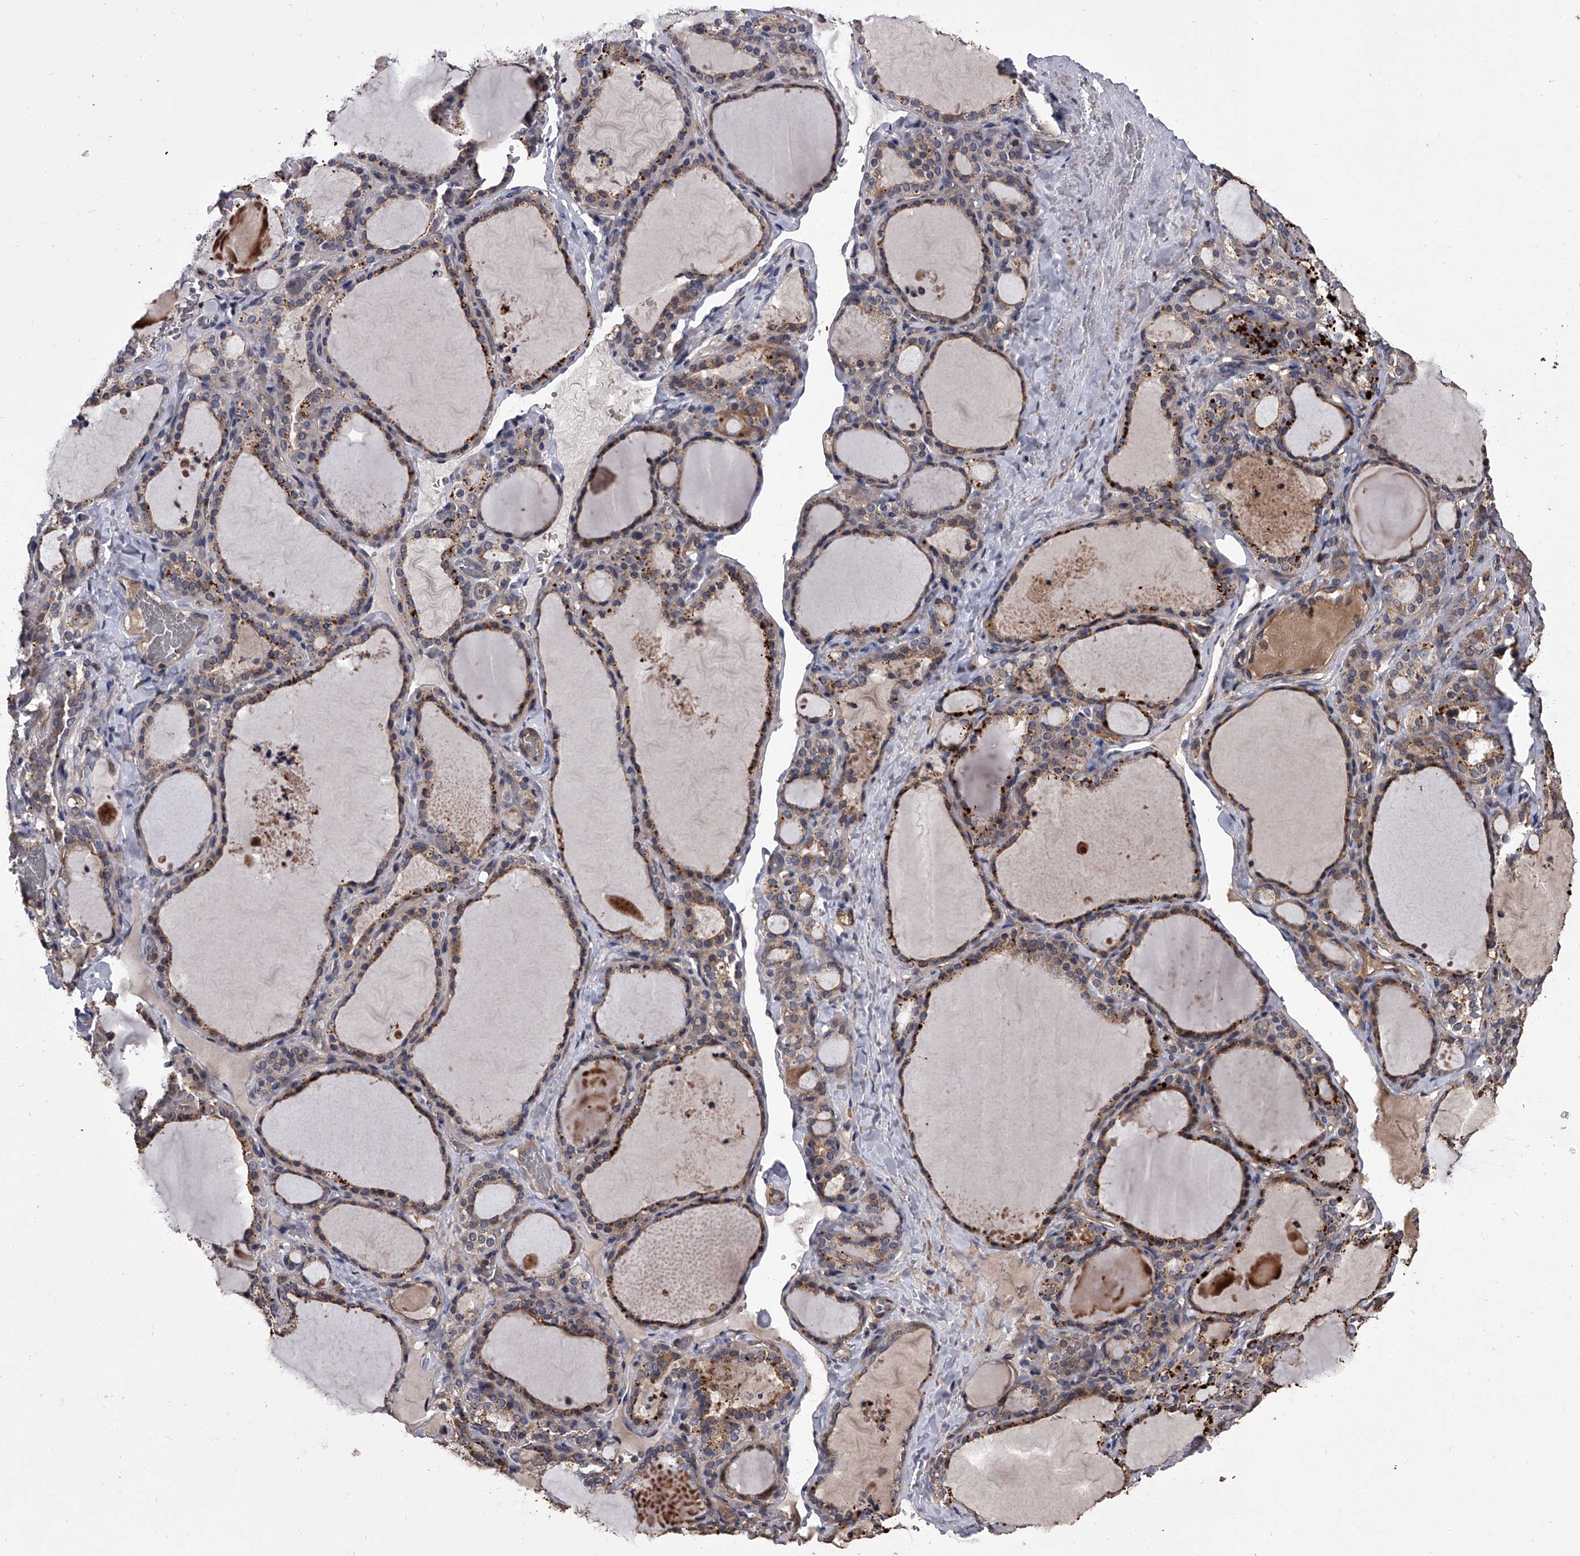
{"staining": {"intensity": "weak", "quantity": ">75%", "location": "cytoplasmic/membranous"}, "tissue": "thyroid gland", "cell_type": "Glandular cells", "image_type": "normal", "snomed": [{"axis": "morphology", "description": "Normal tissue, NOS"}, {"axis": "topography", "description": "Thyroid gland"}], "caption": "Protein expression by IHC reveals weak cytoplasmic/membranous staining in approximately >75% of glandular cells in normal thyroid gland.", "gene": "STK36", "patient": {"sex": "female", "age": 22}}